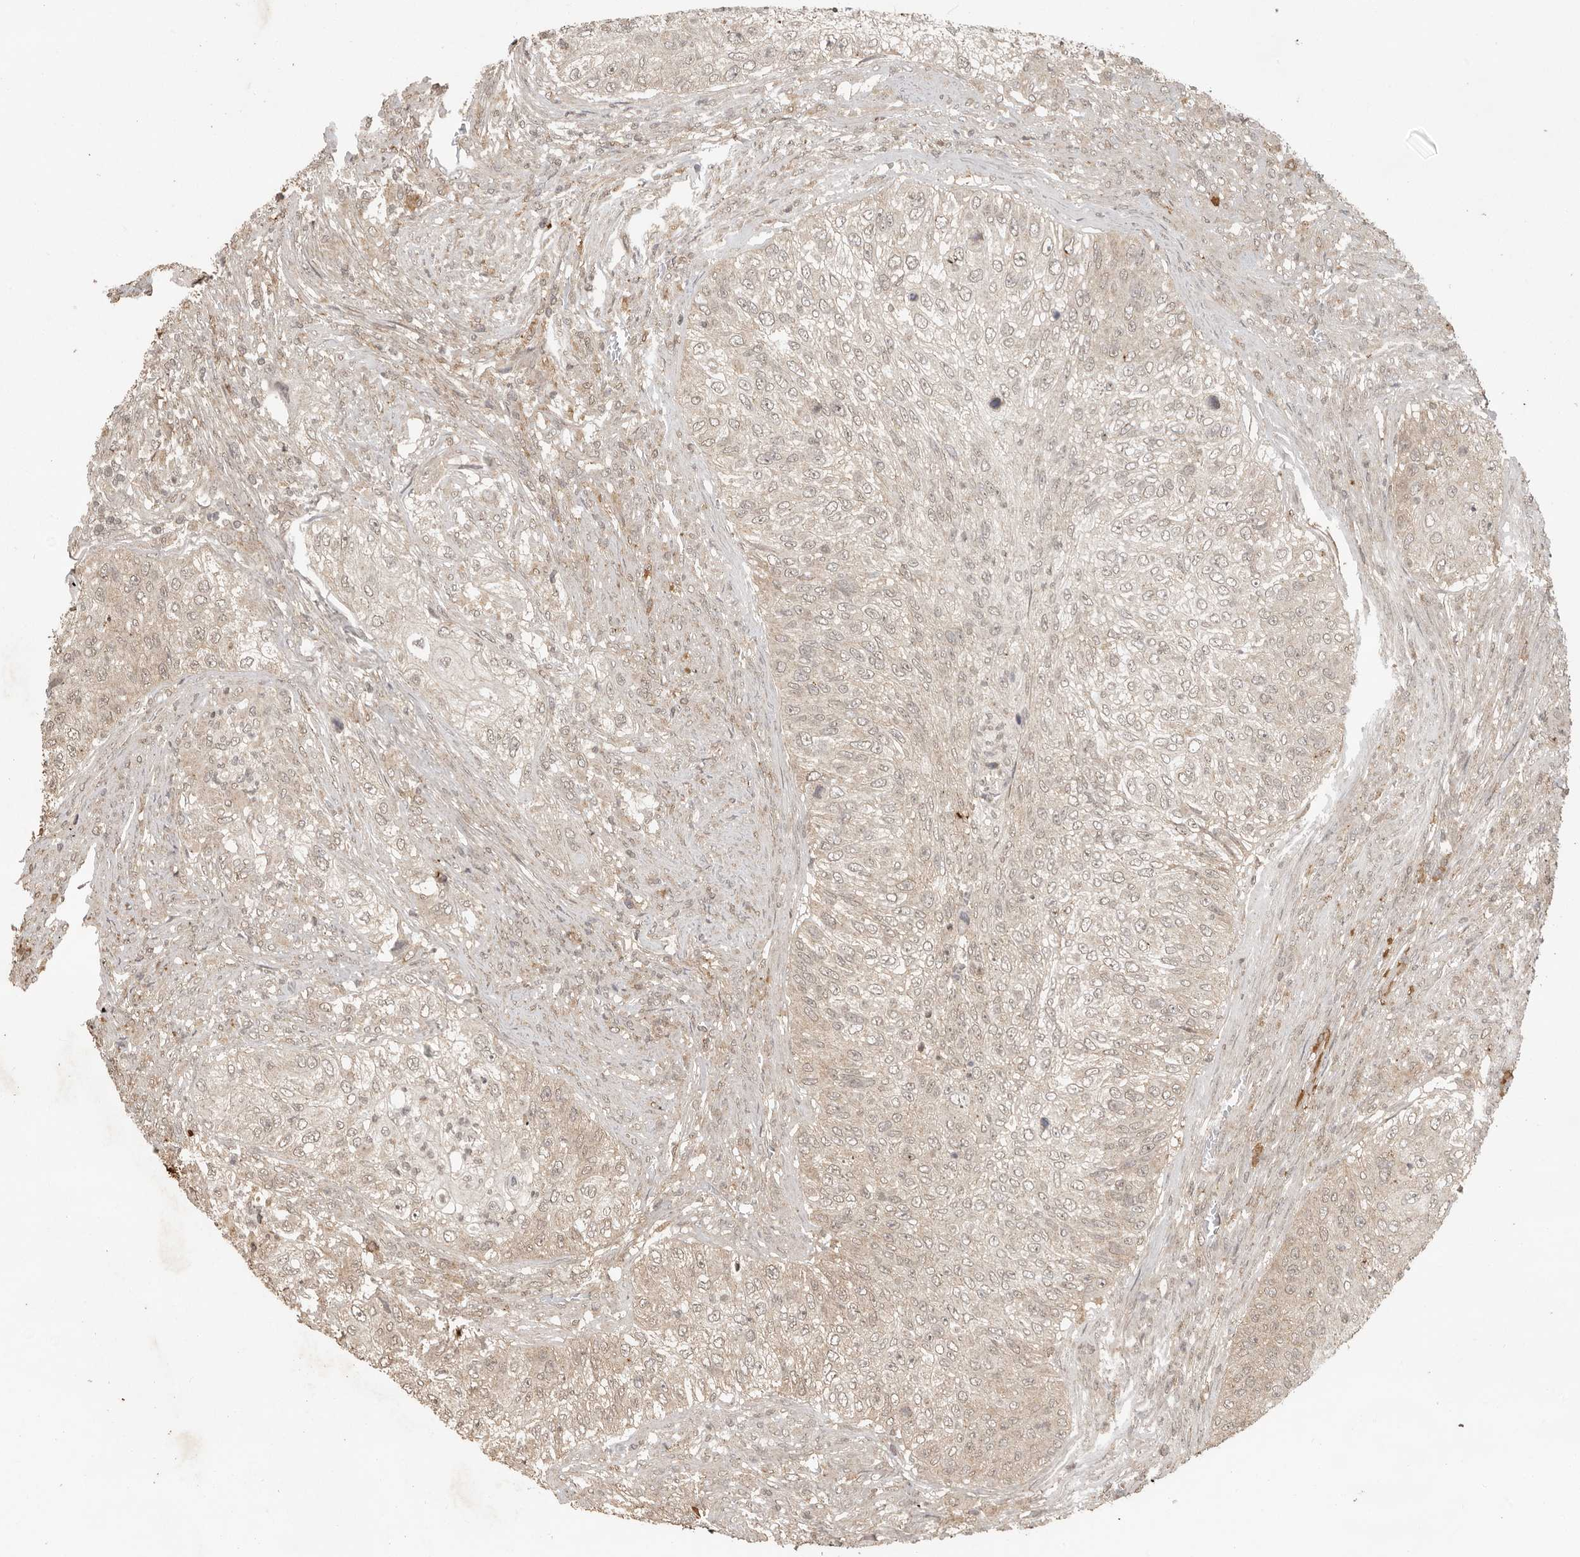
{"staining": {"intensity": "weak", "quantity": "<25%", "location": "cytoplasmic/membranous,nuclear"}, "tissue": "urothelial cancer", "cell_type": "Tumor cells", "image_type": "cancer", "snomed": [{"axis": "morphology", "description": "Urothelial carcinoma, High grade"}, {"axis": "topography", "description": "Urinary bladder"}], "caption": "Urothelial cancer was stained to show a protein in brown. There is no significant positivity in tumor cells. (DAB (3,3'-diaminobenzidine) IHC with hematoxylin counter stain).", "gene": "CTF1", "patient": {"sex": "female", "age": 60}}